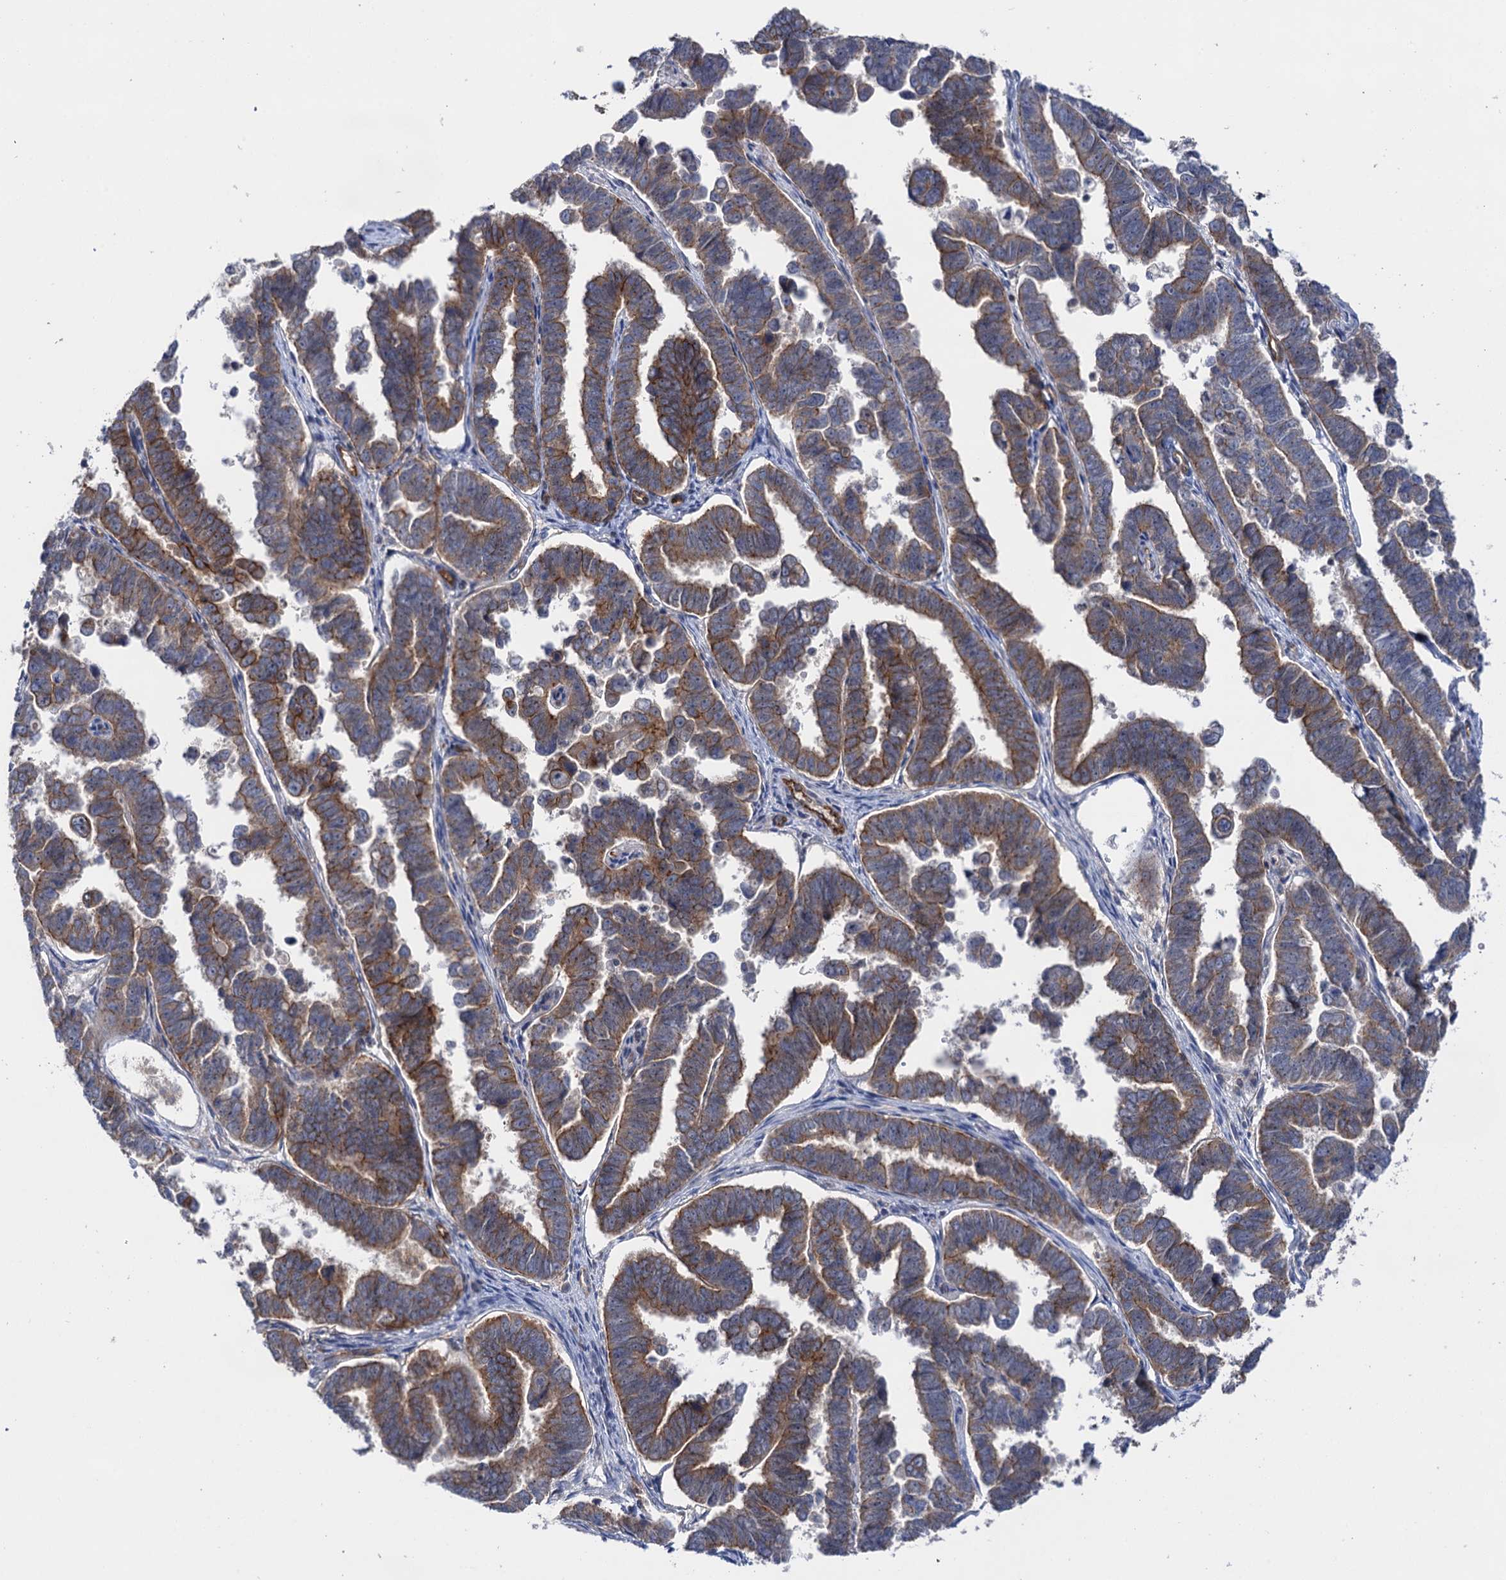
{"staining": {"intensity": "moderate", "quantity": ">75%", "location": "cytoplasmic/membranous"}, "tissue": "endometrial cancer", "cell_type": "Tumor cells", "image_type": "cancer", "snomed": [{"axis": "morphology", "description": "Adenocarcinoma, NOS"}, {"axis": "topography", "description": "Endometrium"}], "caption": "A photomicrograph of endometrial cancer (adenocarcinoma) stained for a protein demonstrates moderate cytoplasmic/membranous brown staining in tumor cells.", "gene": "ABLIM1", "patient": {"sex": "female", "age": 75}}